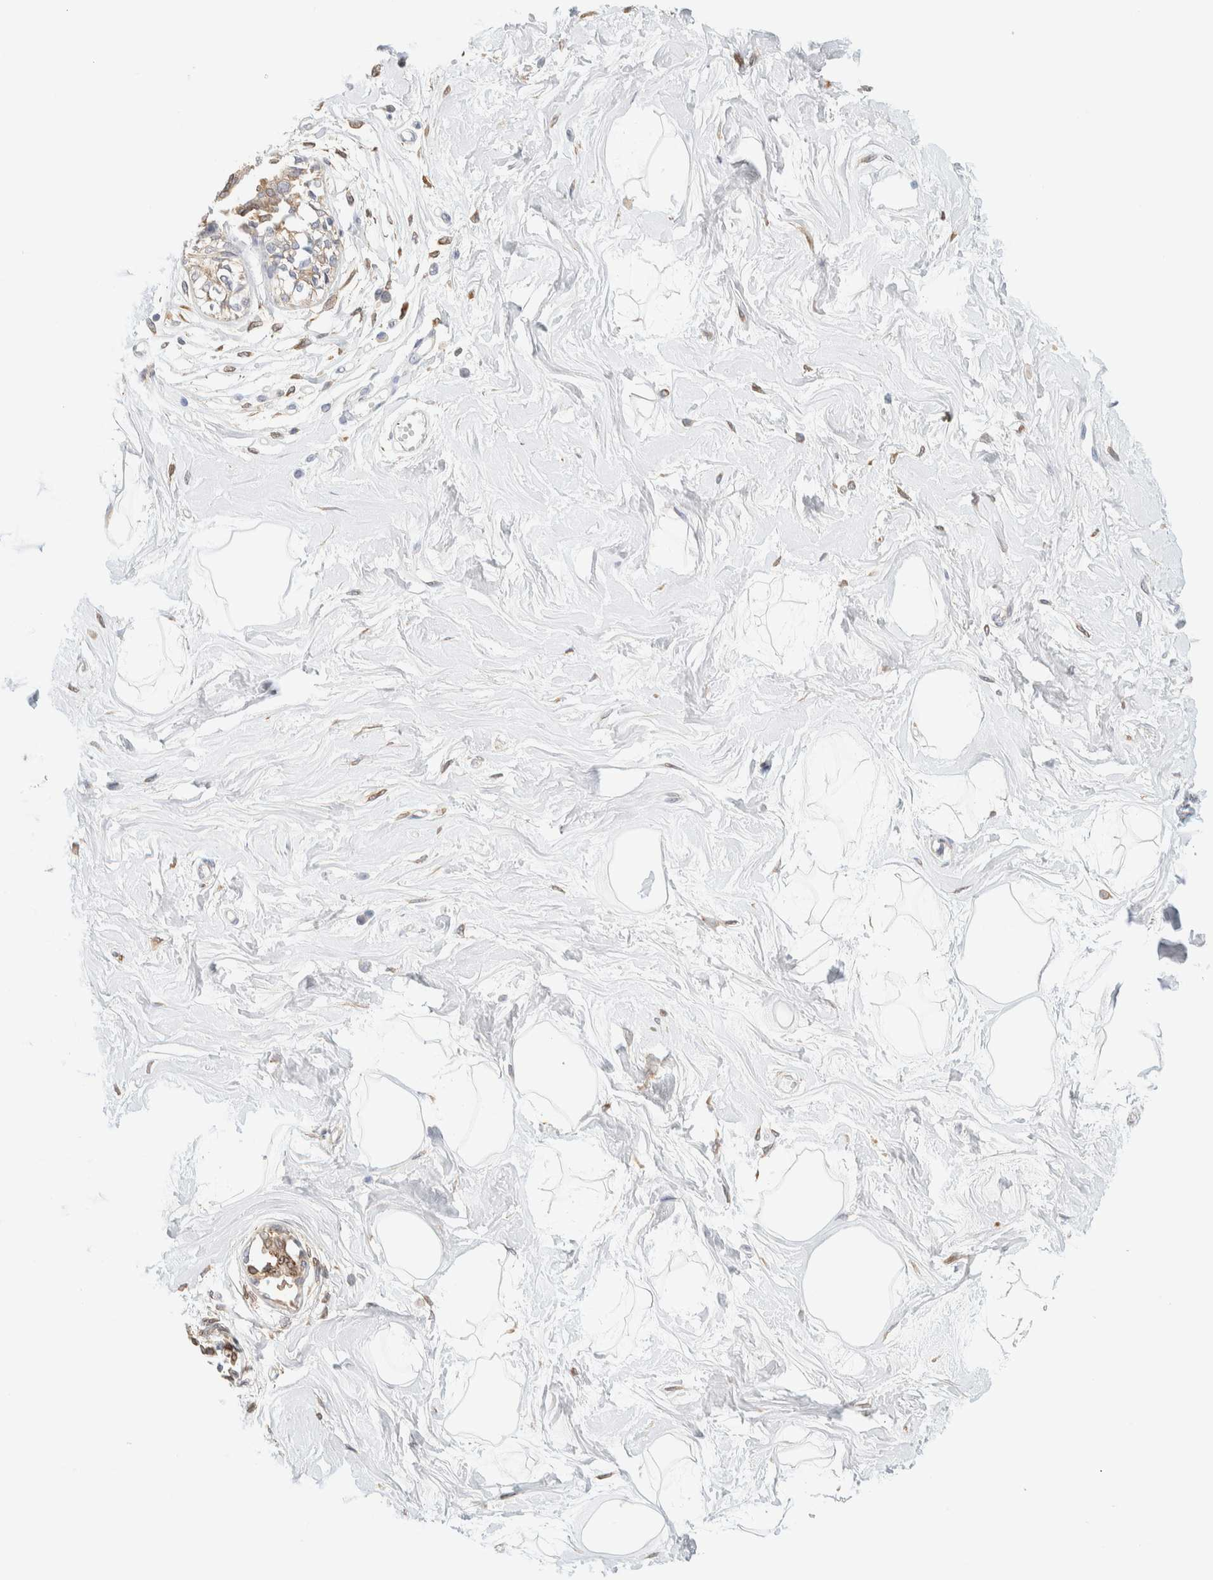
{"staining": {"intensity": "negative", "quantity": "none", "location": "none"}, "tissue": "breast", "cell_type": "Adipocytes", "image_type": "normal", "snomed": [{"axis": "morphology", "description": "Normal tissue, NOS"}, {"axis": "topography", "description": "Breast"}], "caption": "A micrograph of breast stained for a protein exhibits no brown staining in adipocytes.", "gene": "NT5C", "patient": {"sex": "female", "age": 45}}